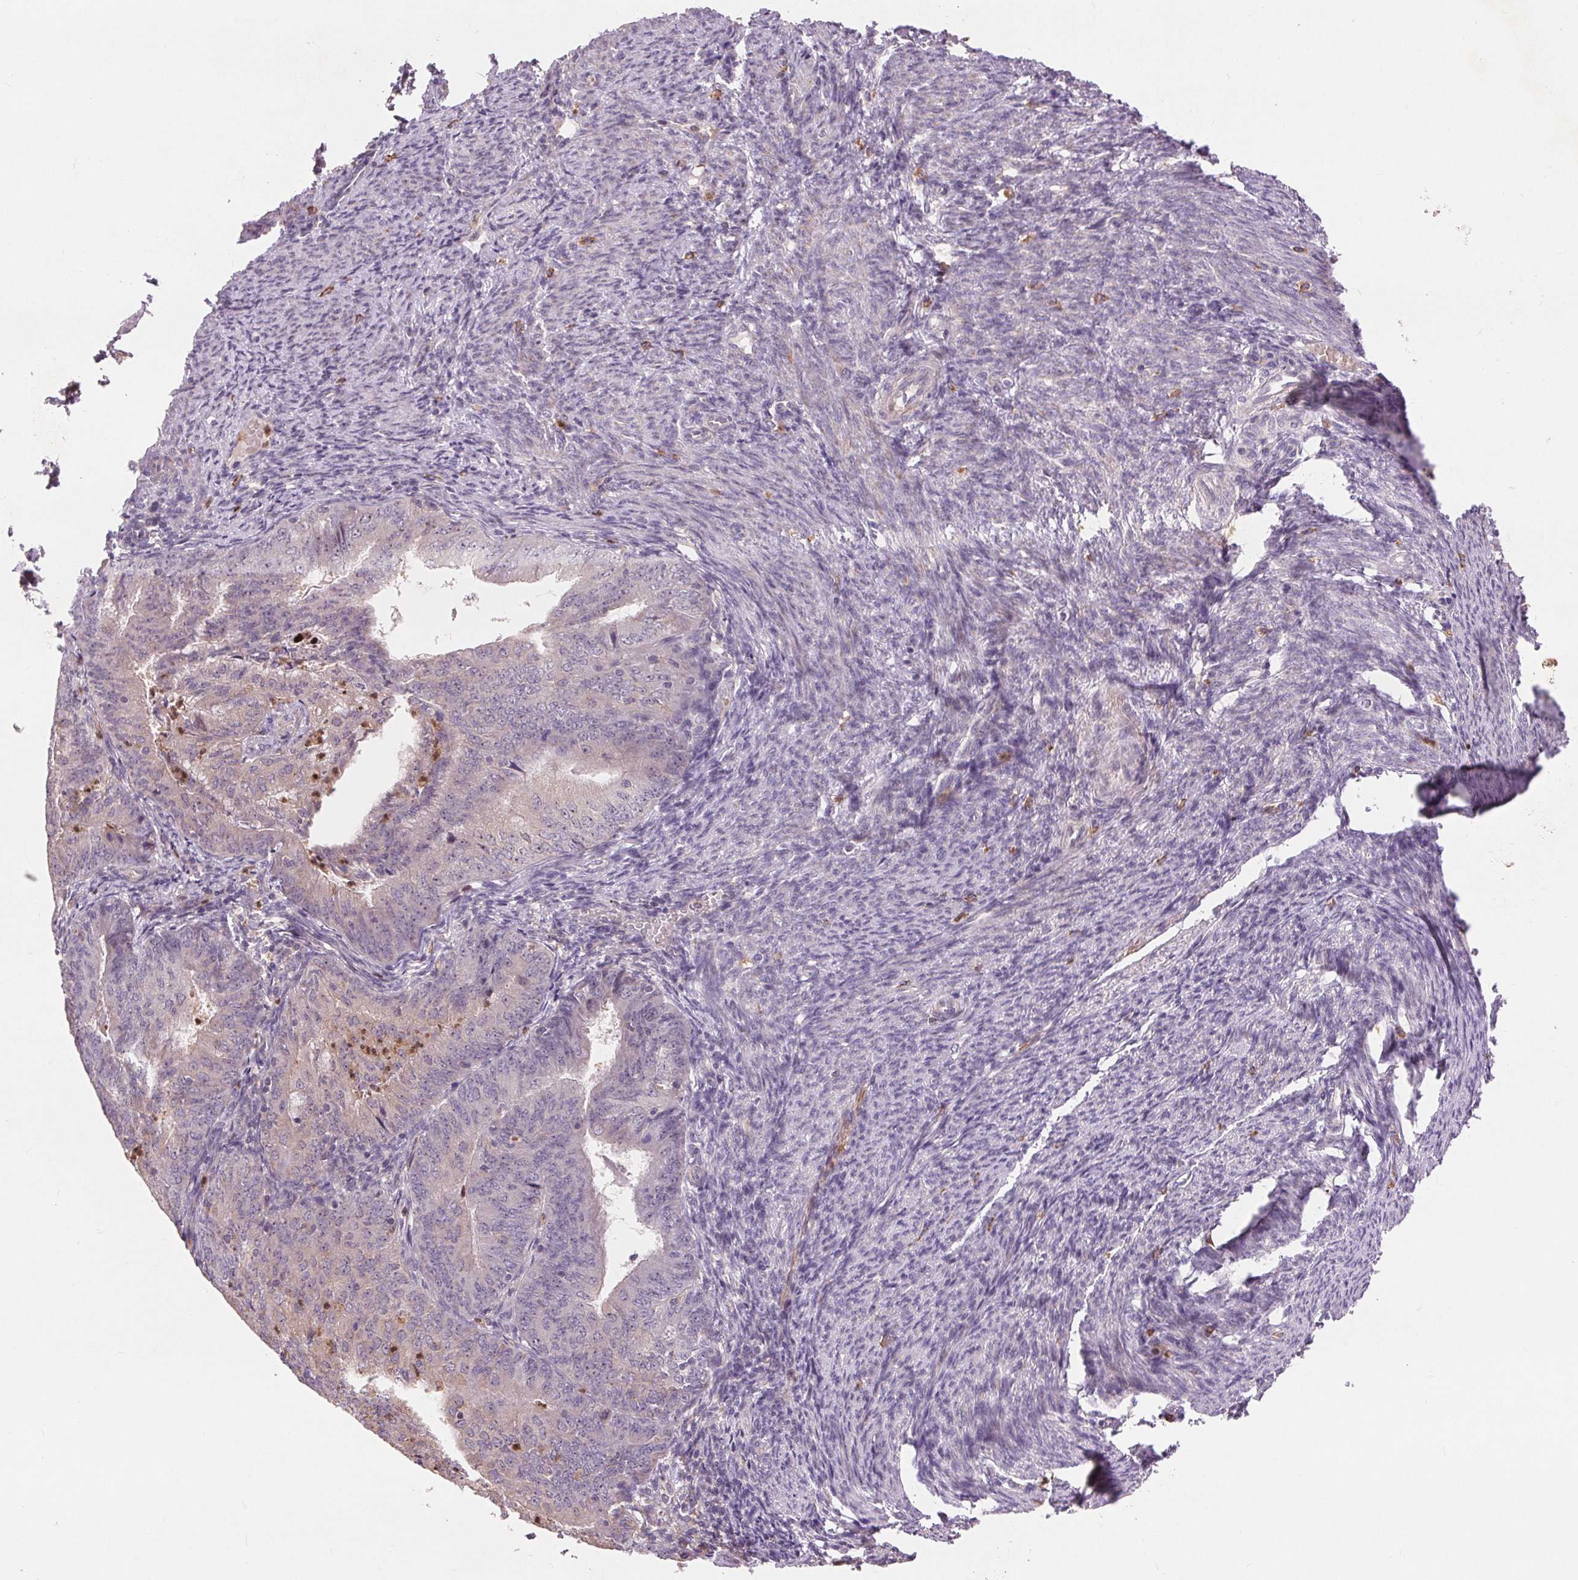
{"staining": {"intensity": "negative", "quantity": "none", "location": "none"}, "tissue": "endometrial cancer", "cell_type": "Tumor cells", "image_type": "cancer", "snomed": [{"axis": "morphology", "description": "Adenocarcinoma, NOS"}, {"axis": "topography", "description": "Endometrium"}], "caption": "Image shows no protein staining in tumor cells of adenocarcinoma (endometrial) tissue.", "gene": "RANBP3L", "patient": {"sex": "female", "age": 57}}